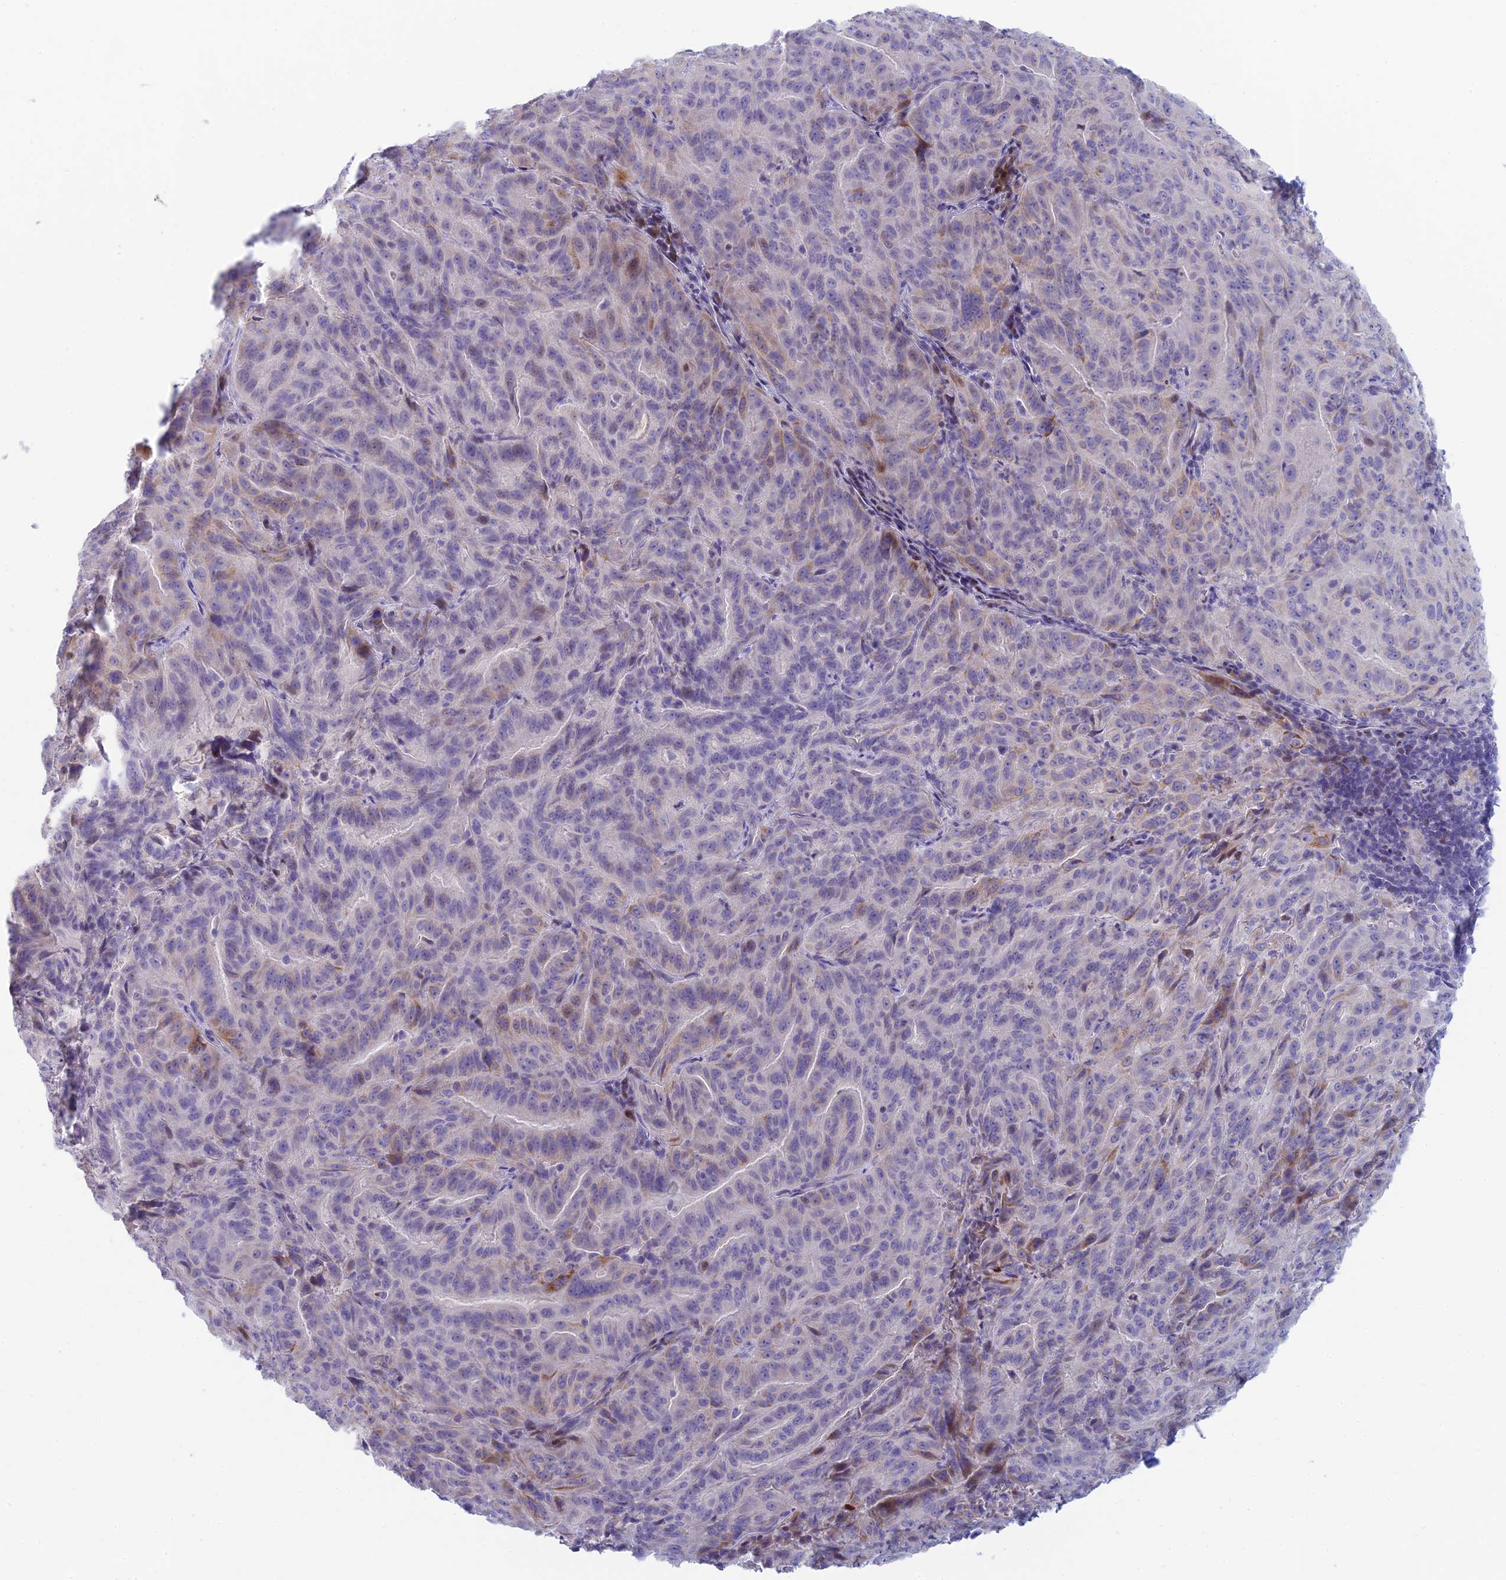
{"staining": {"intensity": "moderate", "quantity": "<25%", "location": "cytoplasmic/membranous"}, "tissue": "pancreatic cancer", "cell_type": "Tumor cells", "image_type": "cancer", "snomed": [{"axis": "morphology", "description": "Adenocarcinoma, NOS"}, {"axis": "topography", "description": "Pancreas"}], "caption": "Pancreatic cancer (adenocarcinoma) was stained to show a protein in brown. There is low levels of moderate cytoplasmic/membranous expression in about <25% of tumor cells. (DAB IHC, brown staining for protein, blue staining for nuclei).", "gene": "REXO5", "patient": {"sex": "male", "age": 63}}